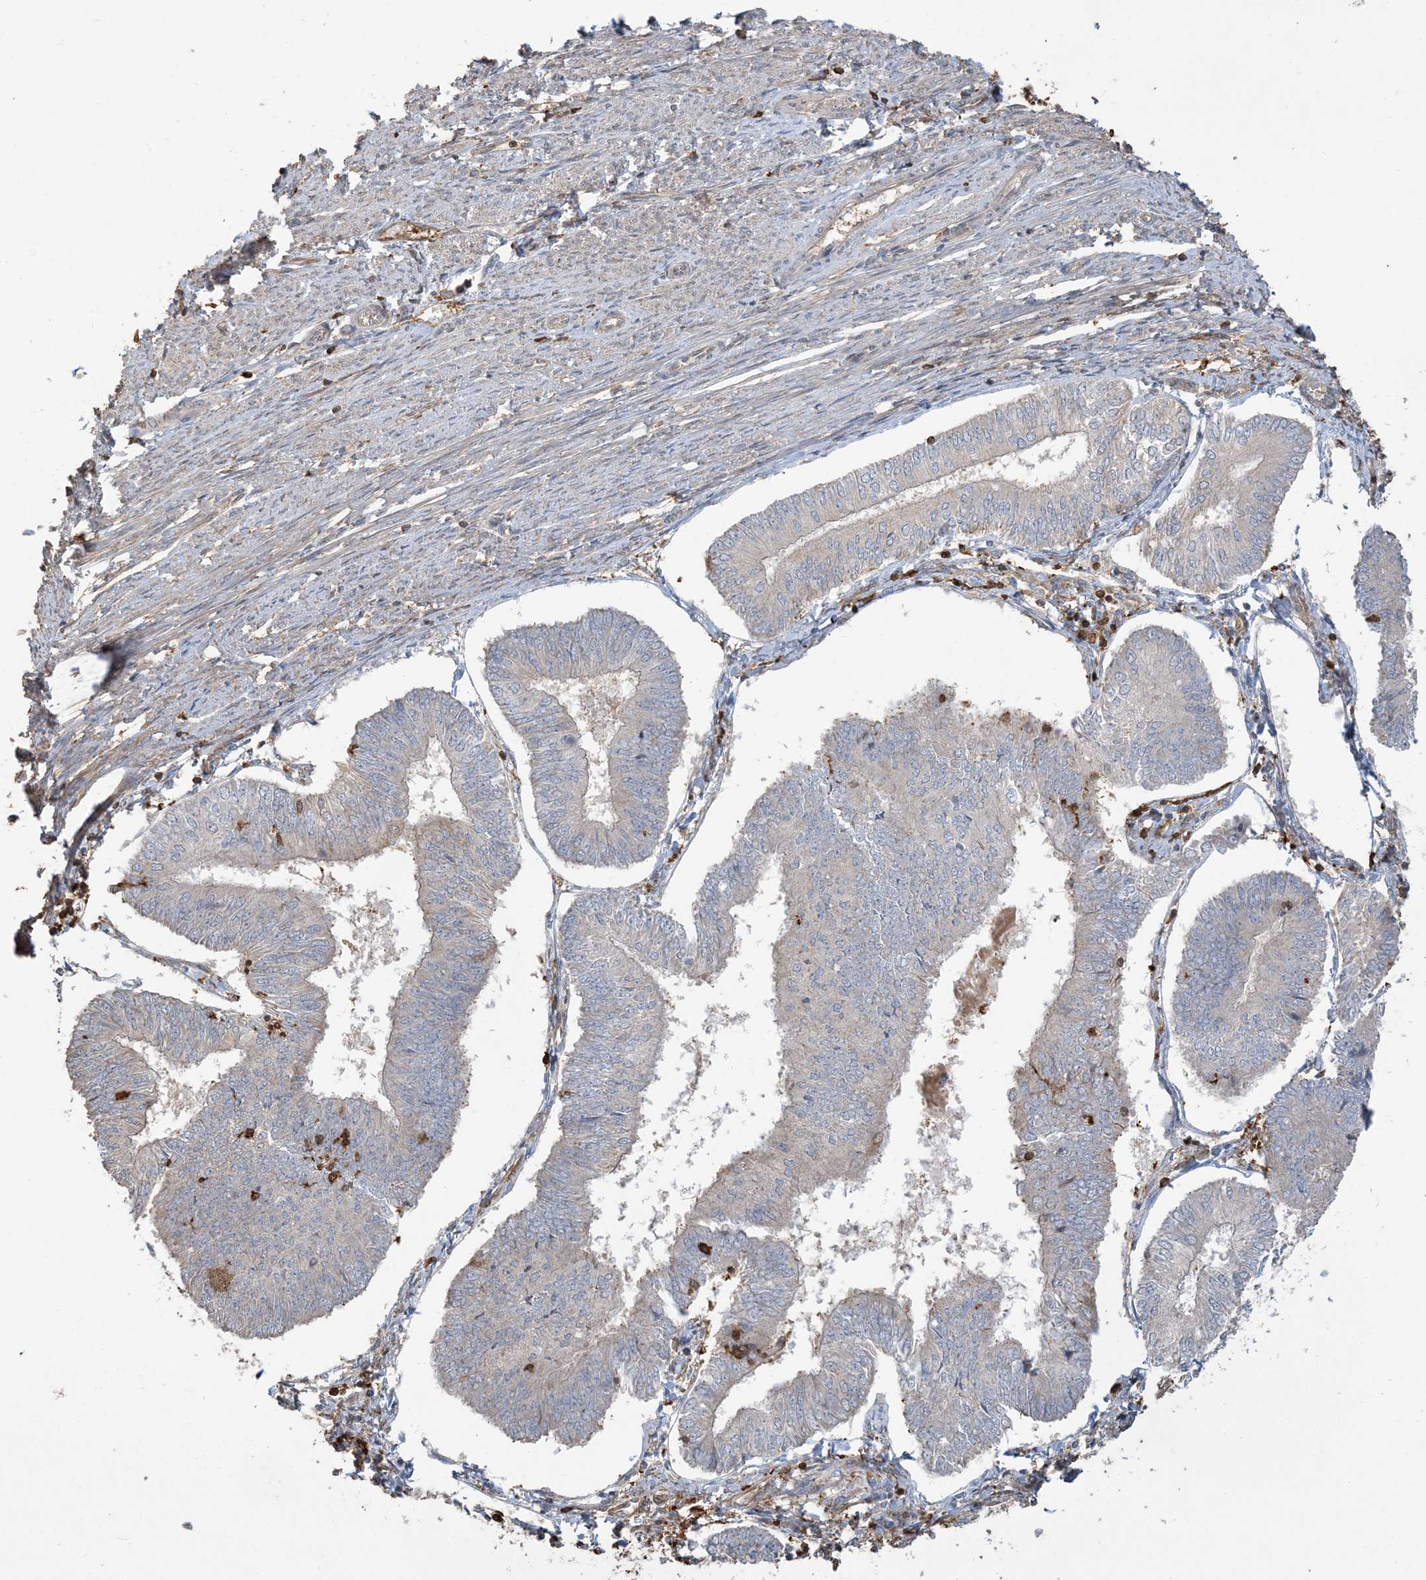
{"staining": {"intensity": "weak", "quantity": "<25%", "location": "cytoplasmic/membranous"}, "tissue": "endometrial cancer", "cell_type": "Tumor cells", "image_type": "cancer", "snomed": [{"axis": "morphology", "description": "Adenocarcinoma, NOS"}, {"axis": "topography", "description": "Endometrium"}], "caption": "Endometrial cancer stained for a protein using IHC shows no positivity tumor cells.", "gene": "TMSB4X", "patient": {"sex": "female", "age": 58}}